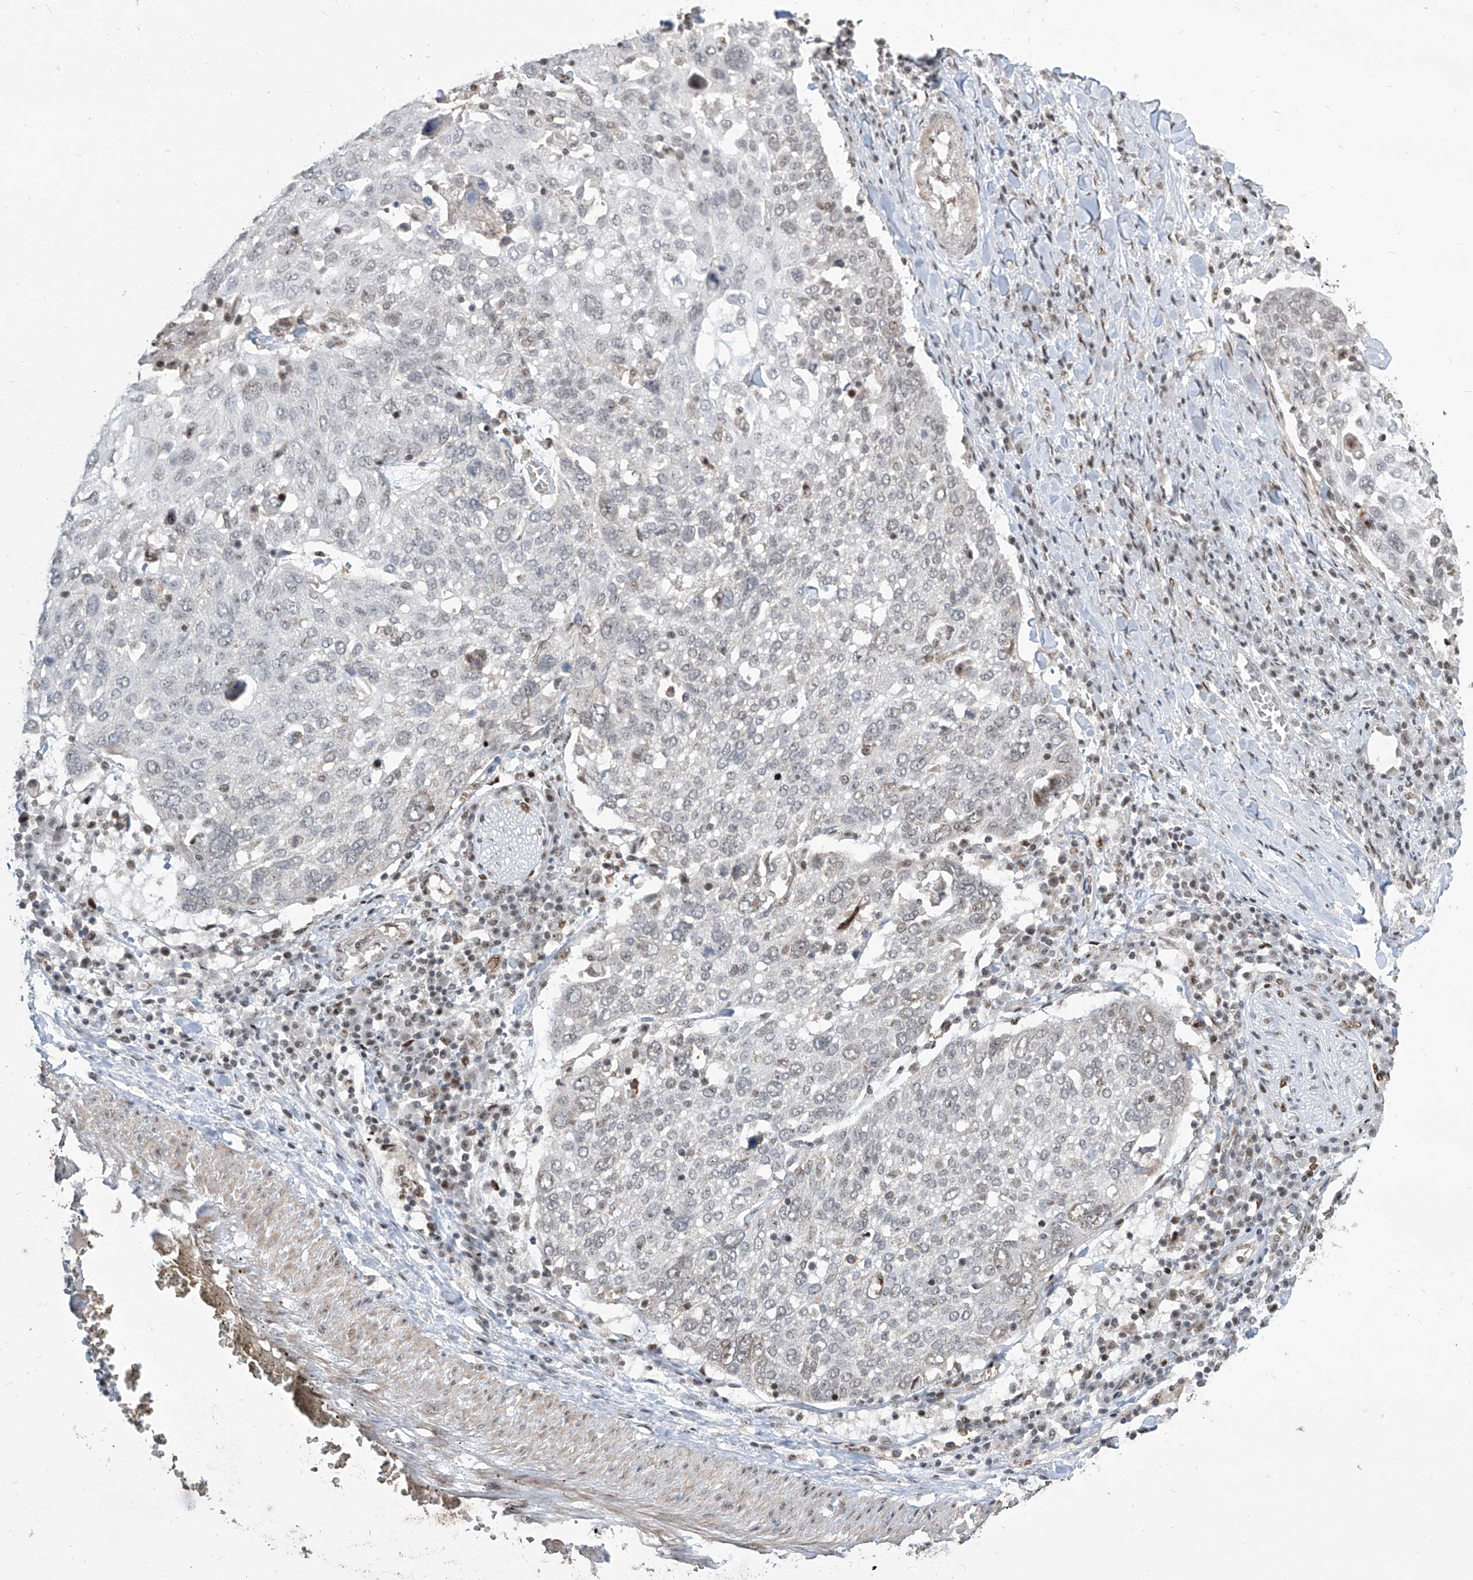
{"staining": {"intensity": "negative", "quantity": "none", "location": "none"}, "tissue": "lung cancer", "cell_type": "Tumor cells", "image_type": "cancer", "snomed": [{"axis": "morphology", "description": "Squamous cell carcinoma, NOS"}, {"axis": "topography", "description": "Lung"}], "caption": "Tumor cells are negative for protein expression in human lung cancer. Nuclei are stained in blue.", "gene": "IRF2", "patient": {"sex": "male", "age": 65}}